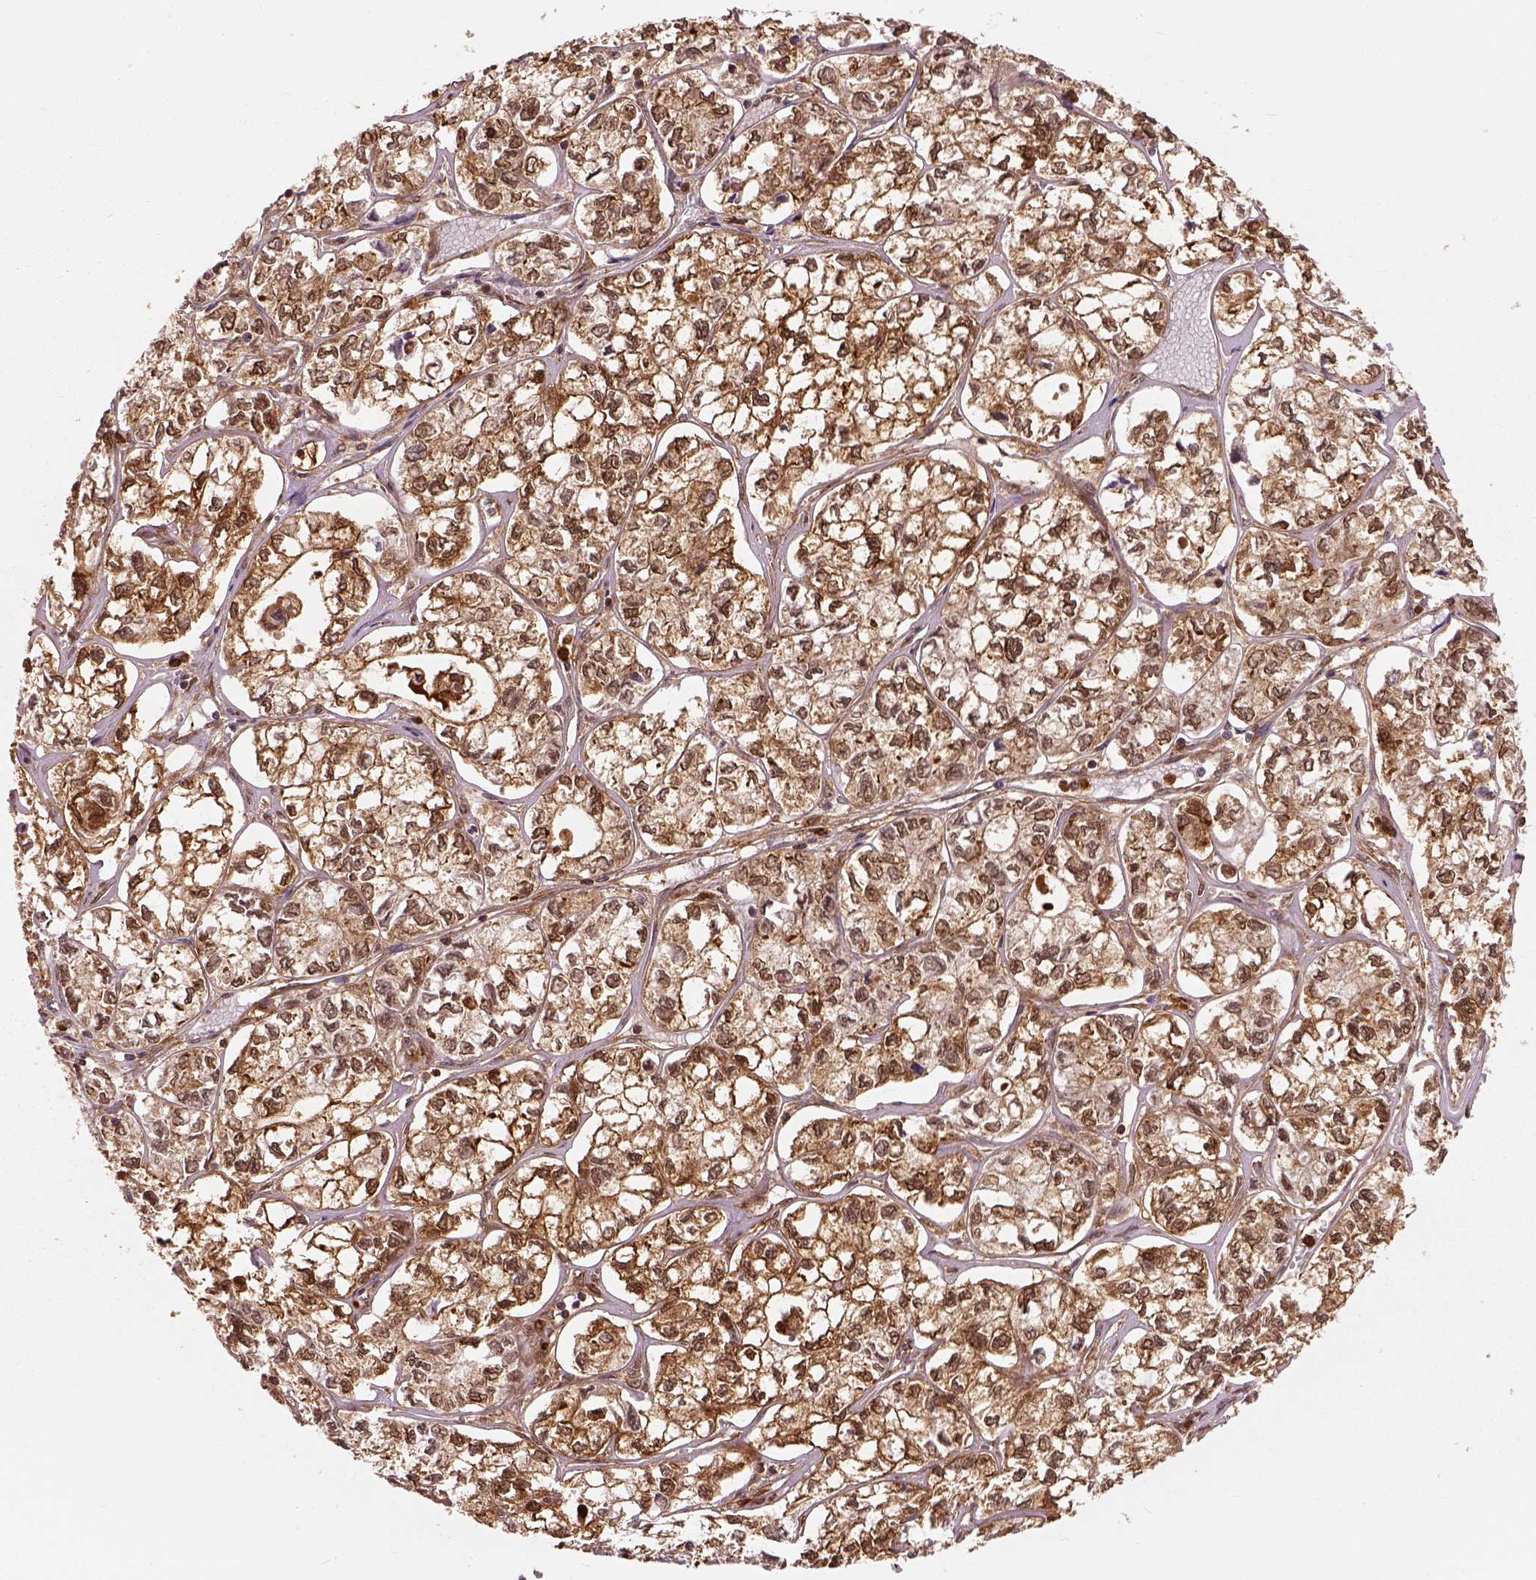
{"staining": {"intensity": "strong", "quantity": ">75%", "location": "cytoplasmic/membranous"}, "tissue": "ovarian cancer", "cell_type": "Tumor cells", "image_type": "cancer", "snomed": [{"axis": "morphology", "description": "Carcinoma, endometroid"}, {"axis": "topography", "description": "Ovary"}], "caption": "This image reveals immunohistochemistry (IHC) staining of ovarian cancer, with high strong cytoplasmic/membranous expression in about >75% of tumor cells.", "gene": "GPI", "patient": {"sex": "female", "age": 64}}